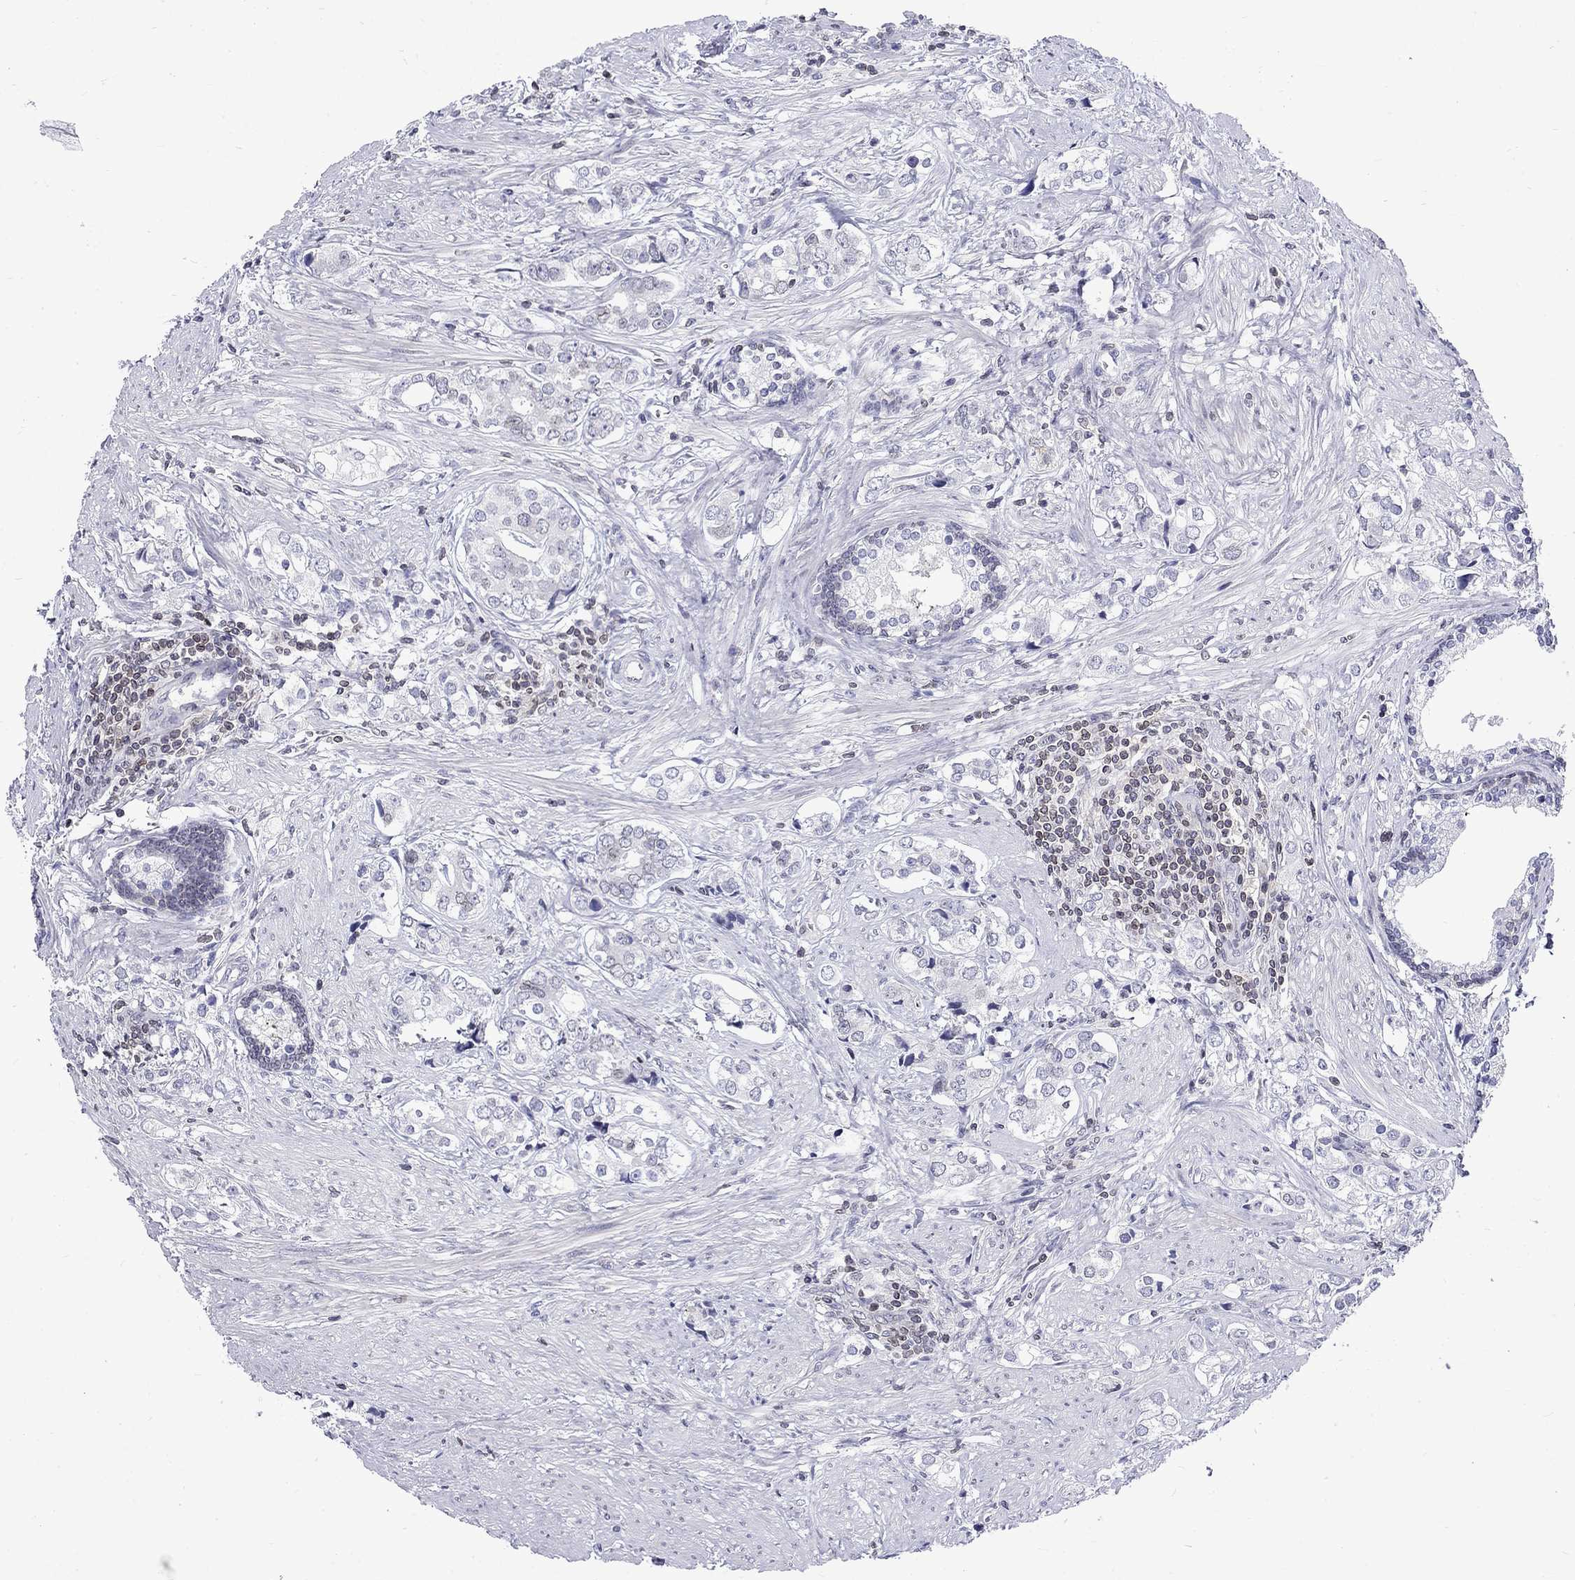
{"staining": {"intensity": "negative", "quantity": "none", "location": "none"}, "tissue": "prostate cancer", "cell_type": "Tumor cells", "image_type": "cancer", "snomed": [{"axis": "morphology", "description": "Adenocarcinoma, NOS"}, {"axis": "topography", "description": "Prostate and seminal vesicle, NOS"}], "caption": "An image of human adenocarcinoma (prostate) is negative for staining in tumor cells. The staining was performed using DAB (3,3'-diaminobenzidine) to visualize the protein expression in brown, while the nuclei were stained in blue with hematoxylin (Magnification: 20x).", "gene": "SLA", "patient": {"sex": "male", "age": 63}}